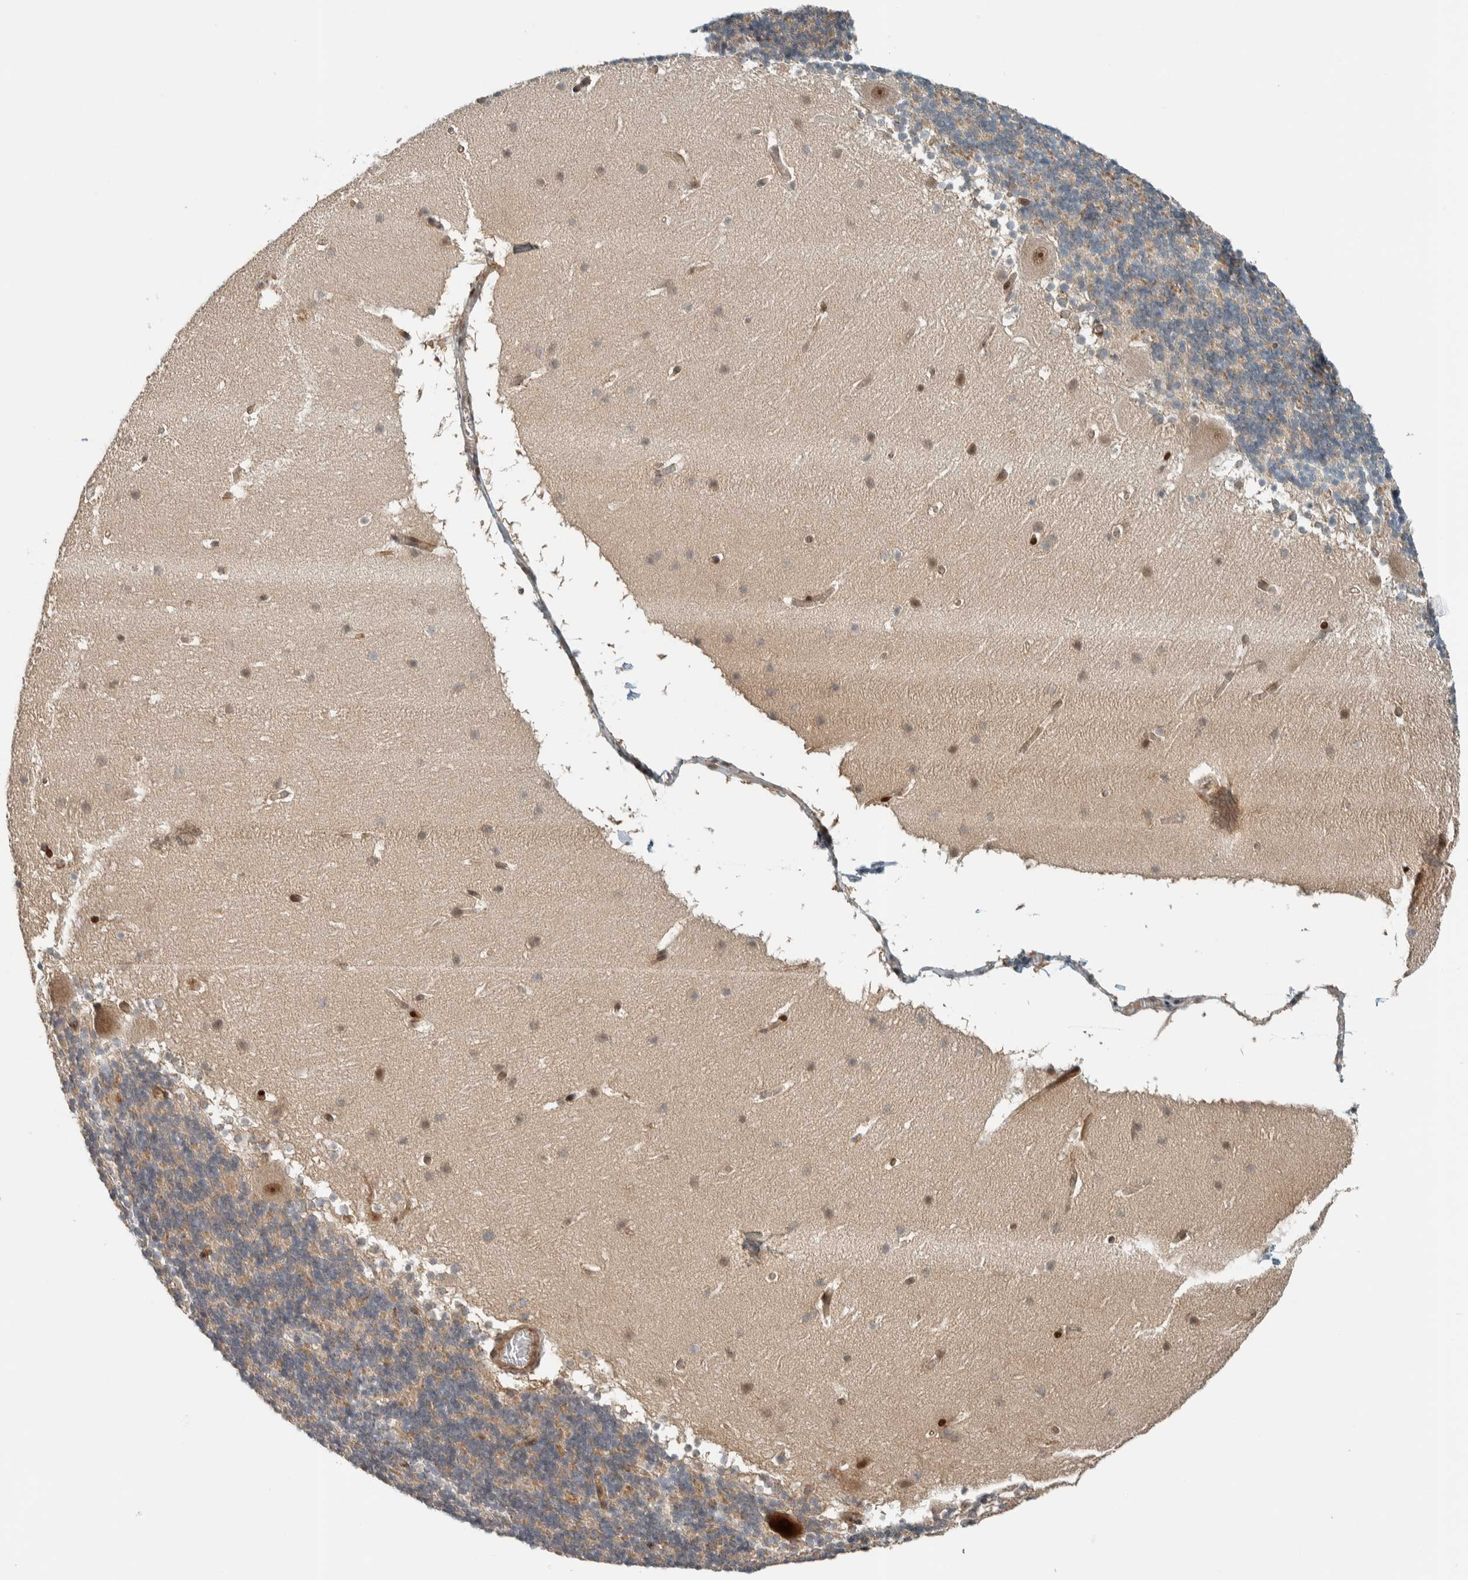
{"staining": {"intensity": "moderate", "quantity": "25%-75%", "location": "cytoplasmic/membranous"}, "tissue": "cerebellum", "cell_type": "Cells in granular layer", "image_type": "normal", "snomed": [{"axis": "morphology", "description": "Normal tissue, NOS"}, {"axis": "topography", "description": "Cerebellum"}], "caption": "Normal cerebellum displays moderate cytoplasmic/membranous positivity in approximately 25%-75% of cells in granular layer The staining is performed using DAB (3,3'-diaminobenzidine) brown chromogen to label protein expression. The nuclei are counter-stained blue using hematoxylin..", "gene": "STXBP4", "patient": {"sex": "male", "age": 45}}